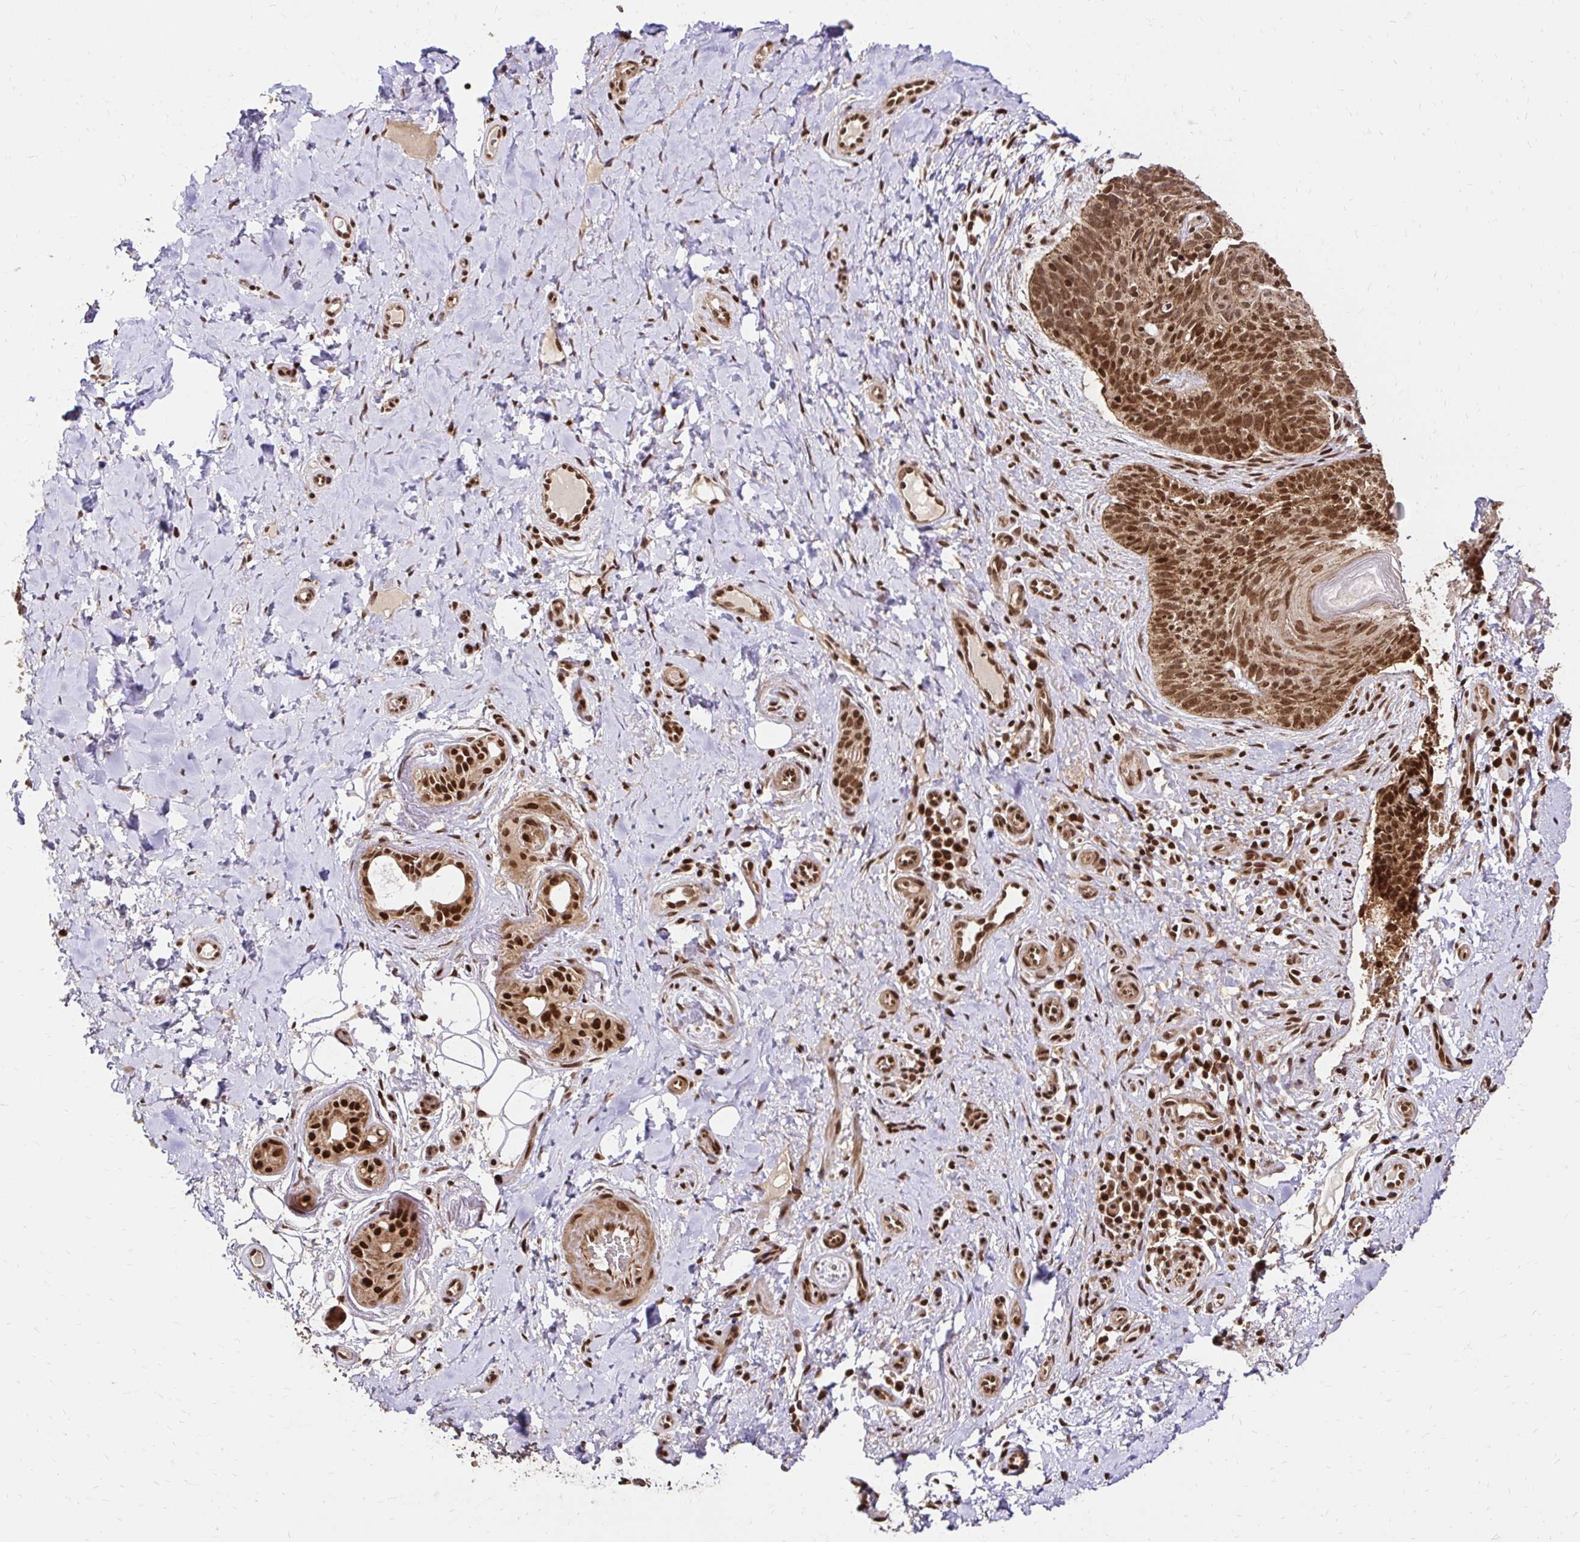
{"staining": {"intensity": "strong", "quantity": ">75%", "location": "cytoplasmic/membranous,nuclear"}, "tissue": "skin cancer", "cell_type": "Tumor cells", "image_type": "cancer", "snomed": [{"axis": "morphology", "description": "Basal cell carcinoma"}, {"axis": "topography", "description": "Skin"}], "caption": "Skin basal cell carcinoma stained for a protein (brown) exhibits strong cytoplasmic/membranous and nuclear positive staining in about >75% of tumor cells.", "gene": "GLYR1", "patient": {"sex": "male", "age": 89}}